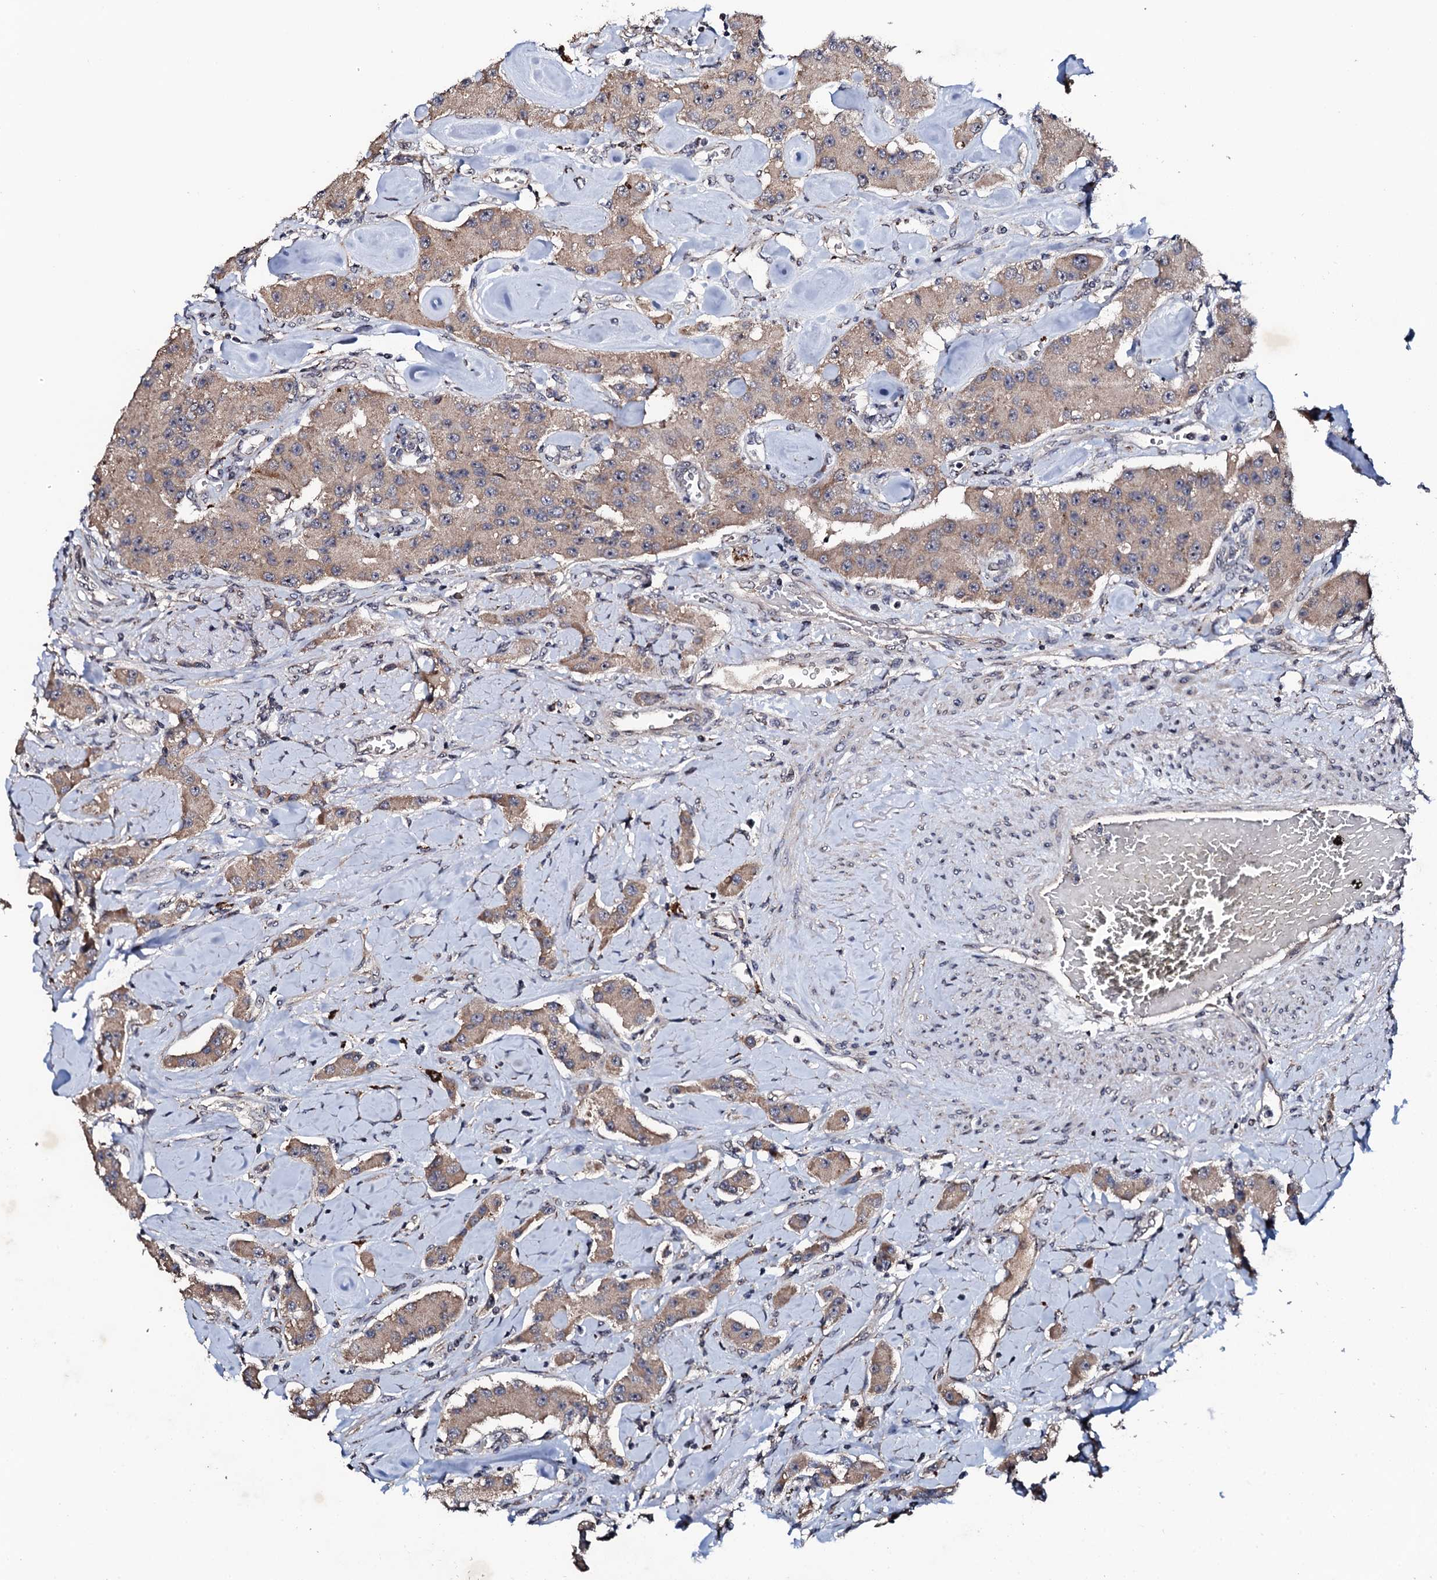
{"staining": {"intensity": "weak", "quantity": ">75%", "location": "cytoplasmic/membranous"}, "tissue": "carcinoid", "cell_type": "Tumor cells", "image_type": "cancer", "snomed": [{"axis": "morphology", "description": "Carcinoid, malignant, NOS"}, {"axis": "topography", "description": "Pancreas"}], "caption": "Human carcinoid stained for a protein (brown) demonstrates weak cytoplasmic/membranous positive expression in about >75% of tumor cells.", "gene": "FAM111A", "patient": {"sex": "male", "age": 41}}